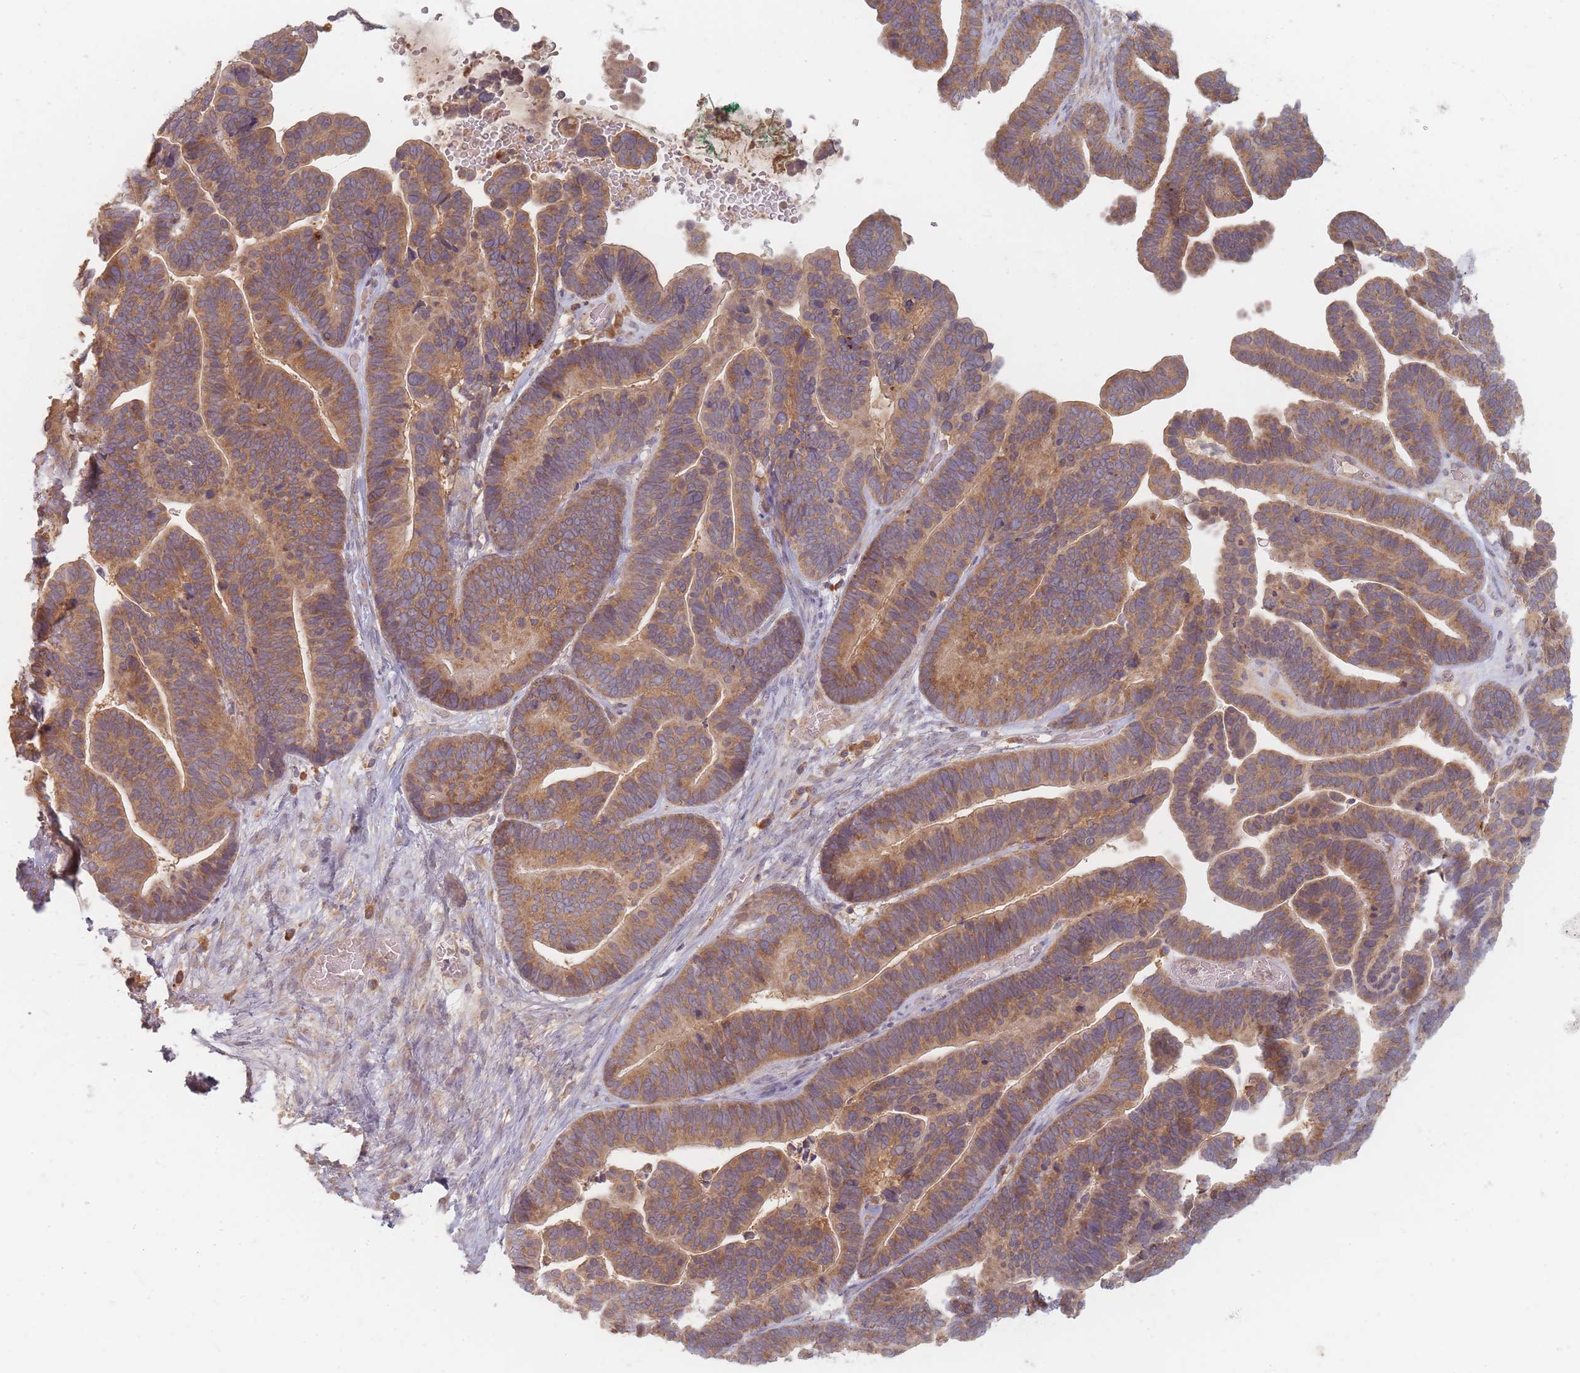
{"staining": {"intensity": "moderate", "quantity": ">75%", "location": "cytoplasmic/membranous"}, "tissue": "ovarian cancer", "cell_type": "Tumor cells", "image_type": "cancer", "snomed": [{"axis": "morphology", "description": "Cystadenocarcinoma, serous, NOS"}, {"axis": "topography", "description": "Ovary"}], "caption": "High-magnification brightfield microscopy of ovarian cancer (serous cystadenocarcinoma) stained with DAB (3,3'-diaminobenzidine) (brown) and counterstained with hematoxylin (blue). tumor cells exhibit moderate cytoplasmic/membranous expression is seen in approximately>75% of cells.", "gene": "SLC35F3", "patient": {"sex": "female", "age": 56}}